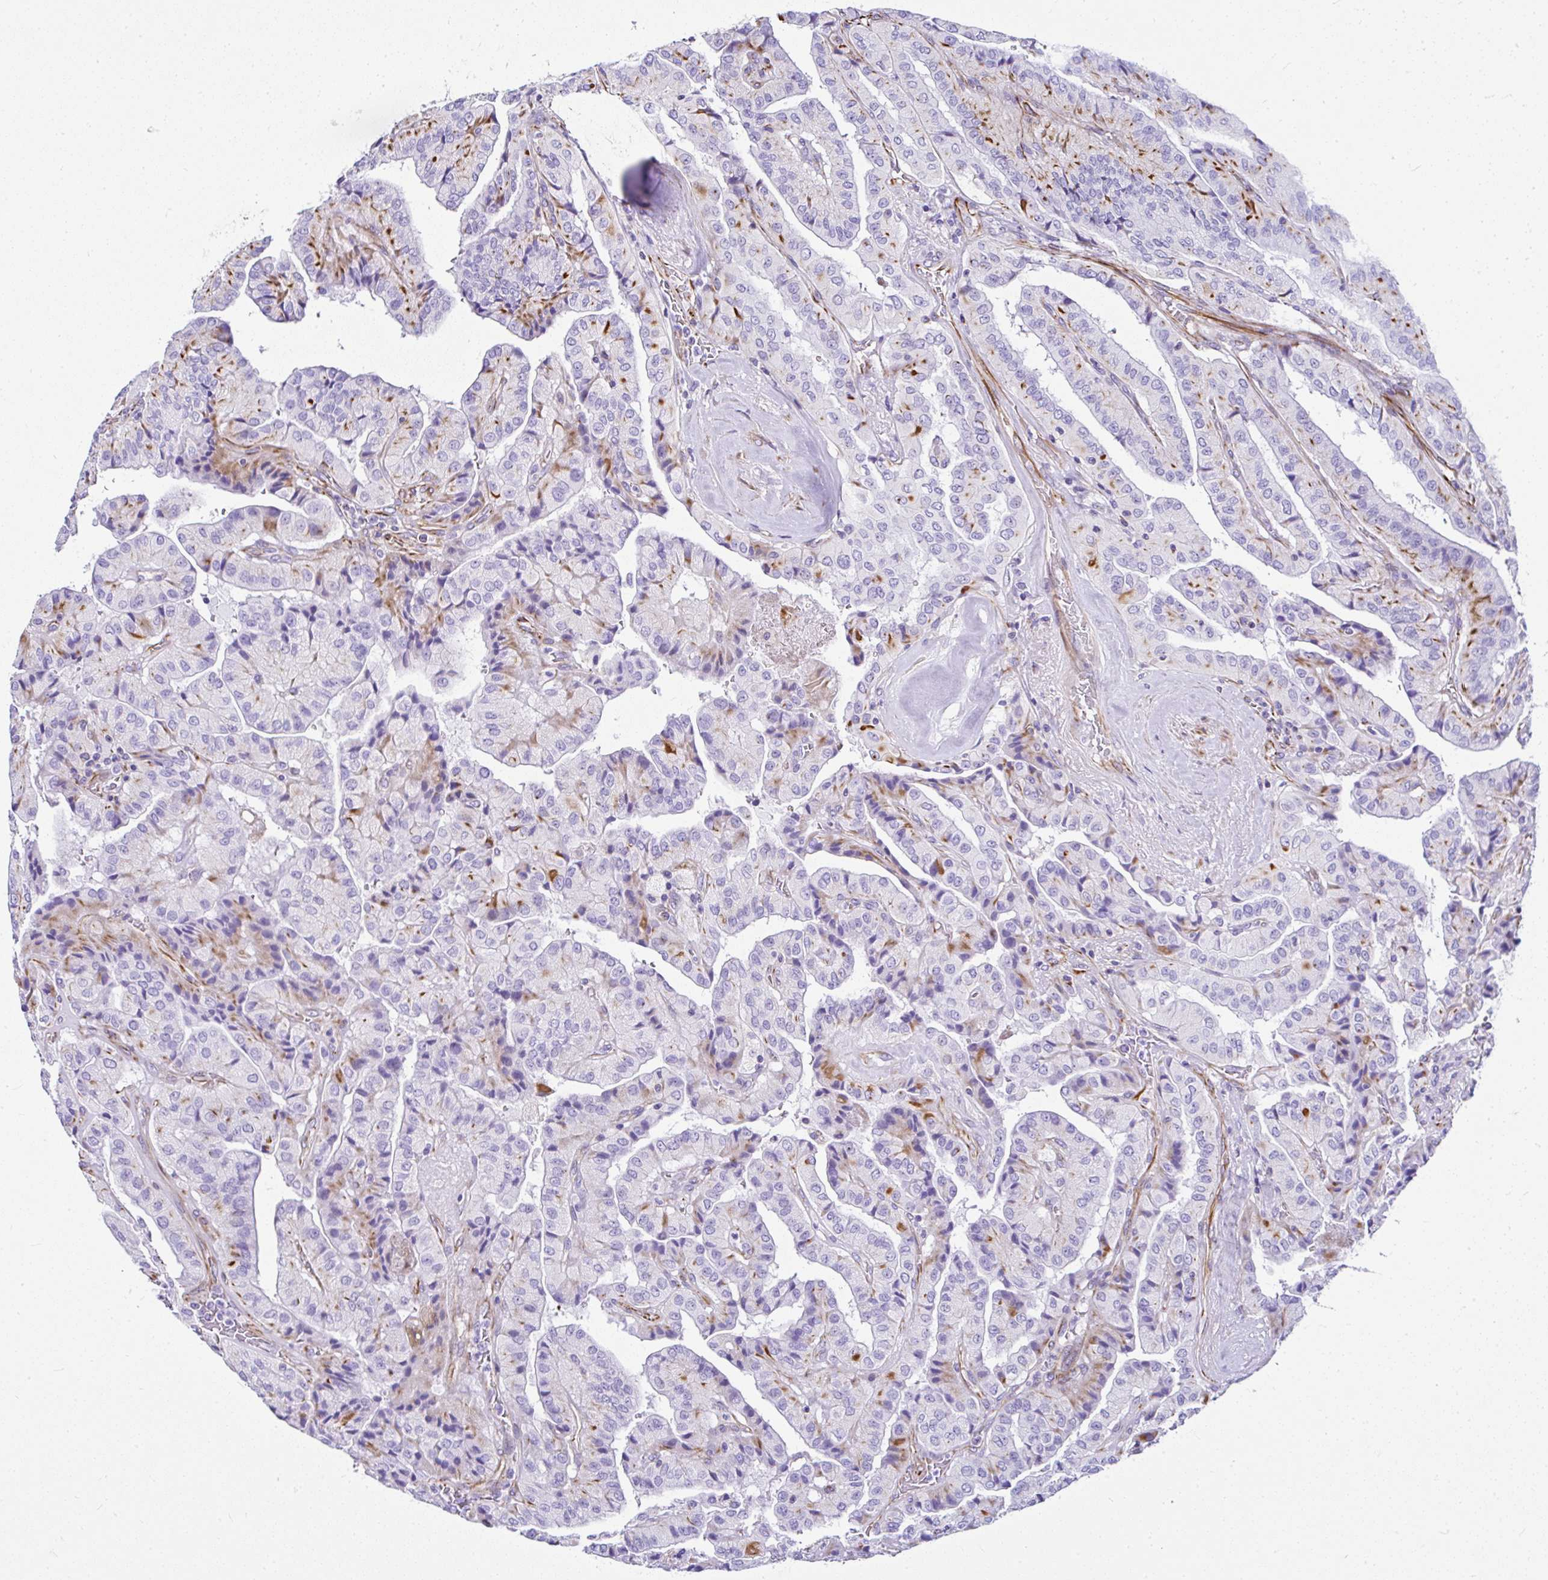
{"staining": {"intensity": "moderate", "quantity": "25%-75%", "location": "cytoplasmic/membranous"}, "tissue": "thyroid cancer", "cell_type": "Tumor cells", "image_type": "cancer", "snomed": [{"axis": "morphology", "description": "Normal tissue, NOS"}, {"axis": "morphology", "description": "Papillary adenocarcinoma, NOS"}, {"axis": "topography", "description": "Thyroid gland"}], "caption": "A brown stain labels moderate cytoplasmic/membranous staining of a protein in thyroid cancer (papillary adenocarcinoma) tumor cells.", "gene": "DEPDC5", "patient": {"sex": "female", "age": 59}}